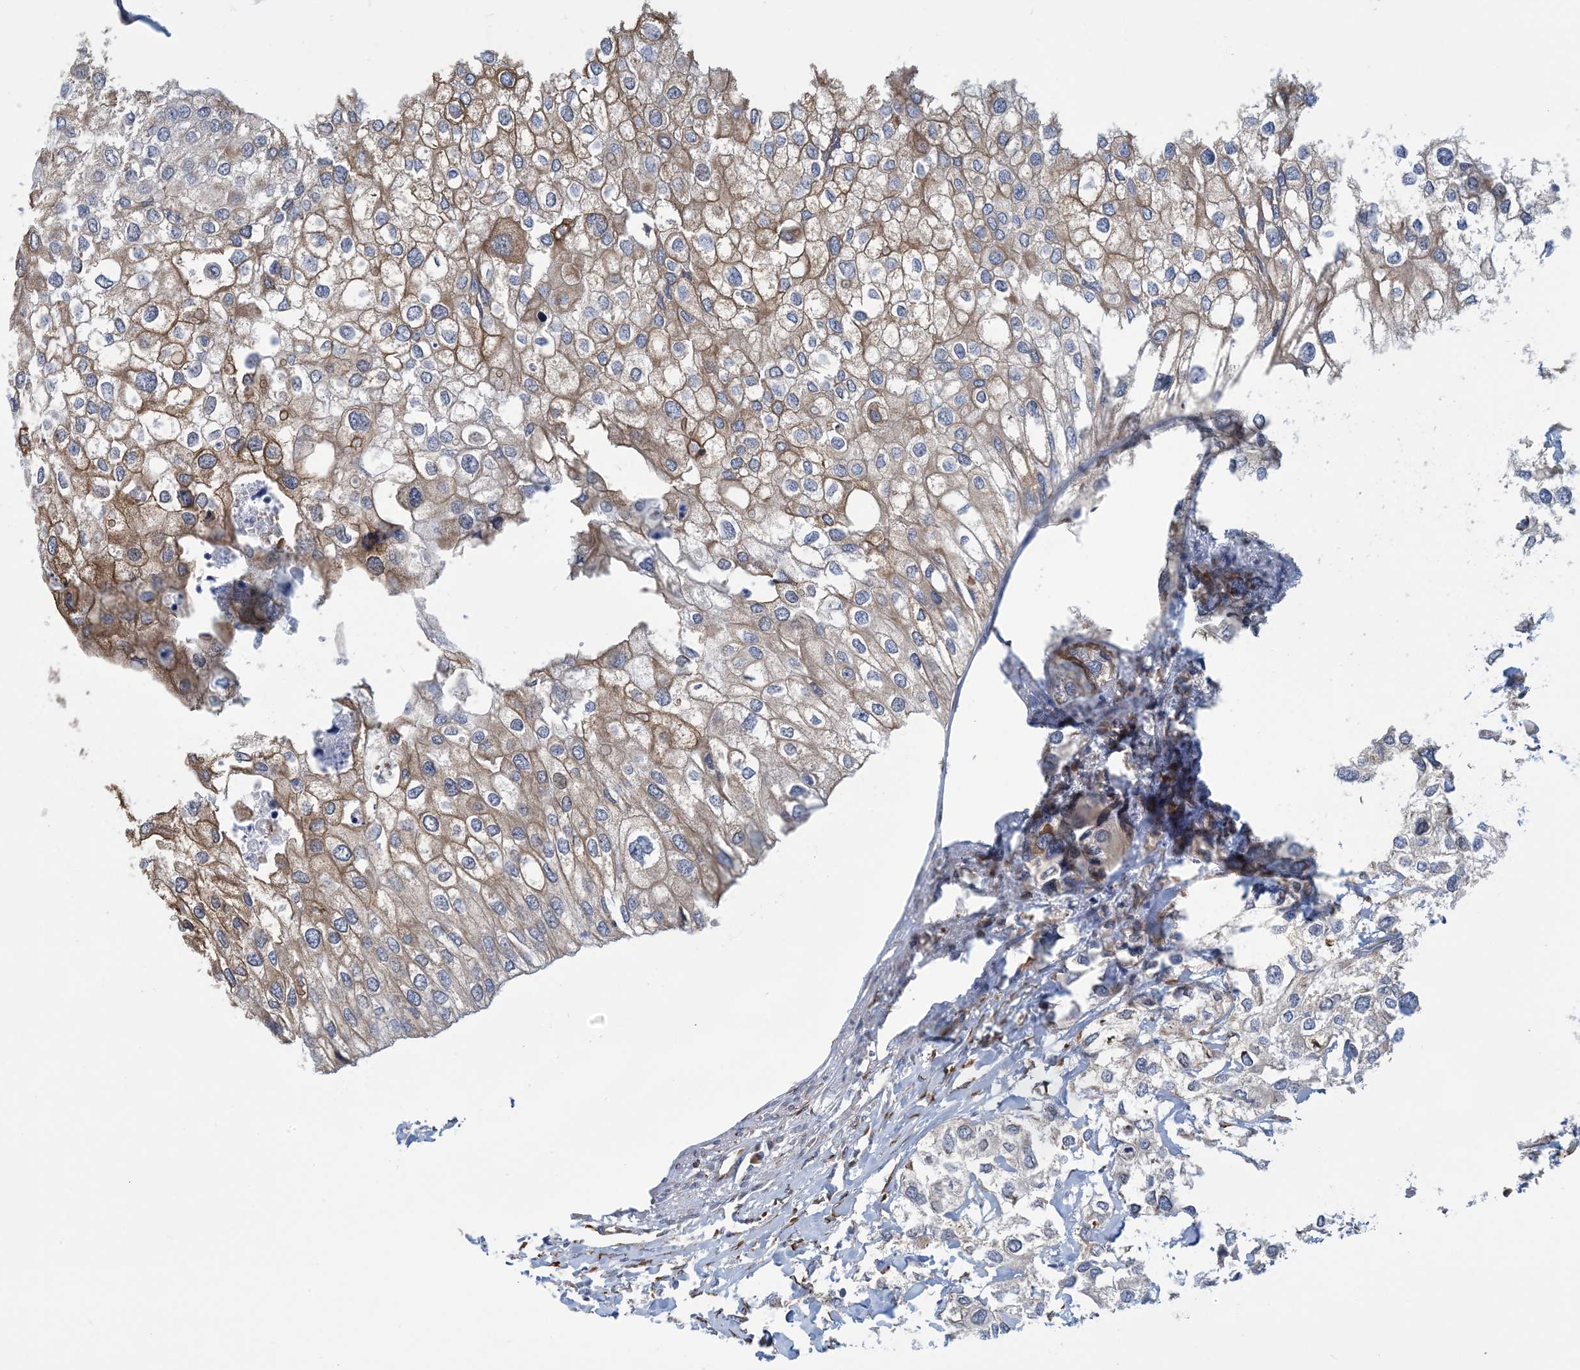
{"staining": {"intensity": "moderate", "quantity": ">75%", "location": "cytoplasmic/membranous"}, "tissue": "urothelial cancer", "cell_type": "Tumor cells", "image_type": "cancer", "snomed": [{"axis": "morphology", "description": "Urothelial carcinoma, High grade"}, {"axis": "topography", "description": "Urinary bladder"}], "caption": "High-grade urothelial carcinoma stained with a brown dye reveals moderate cytoplasmic/membranous positive expression in about >75% of tumor cells.", "gene": "CCDC14", "patient": {"sex": "male", "age": 64}}